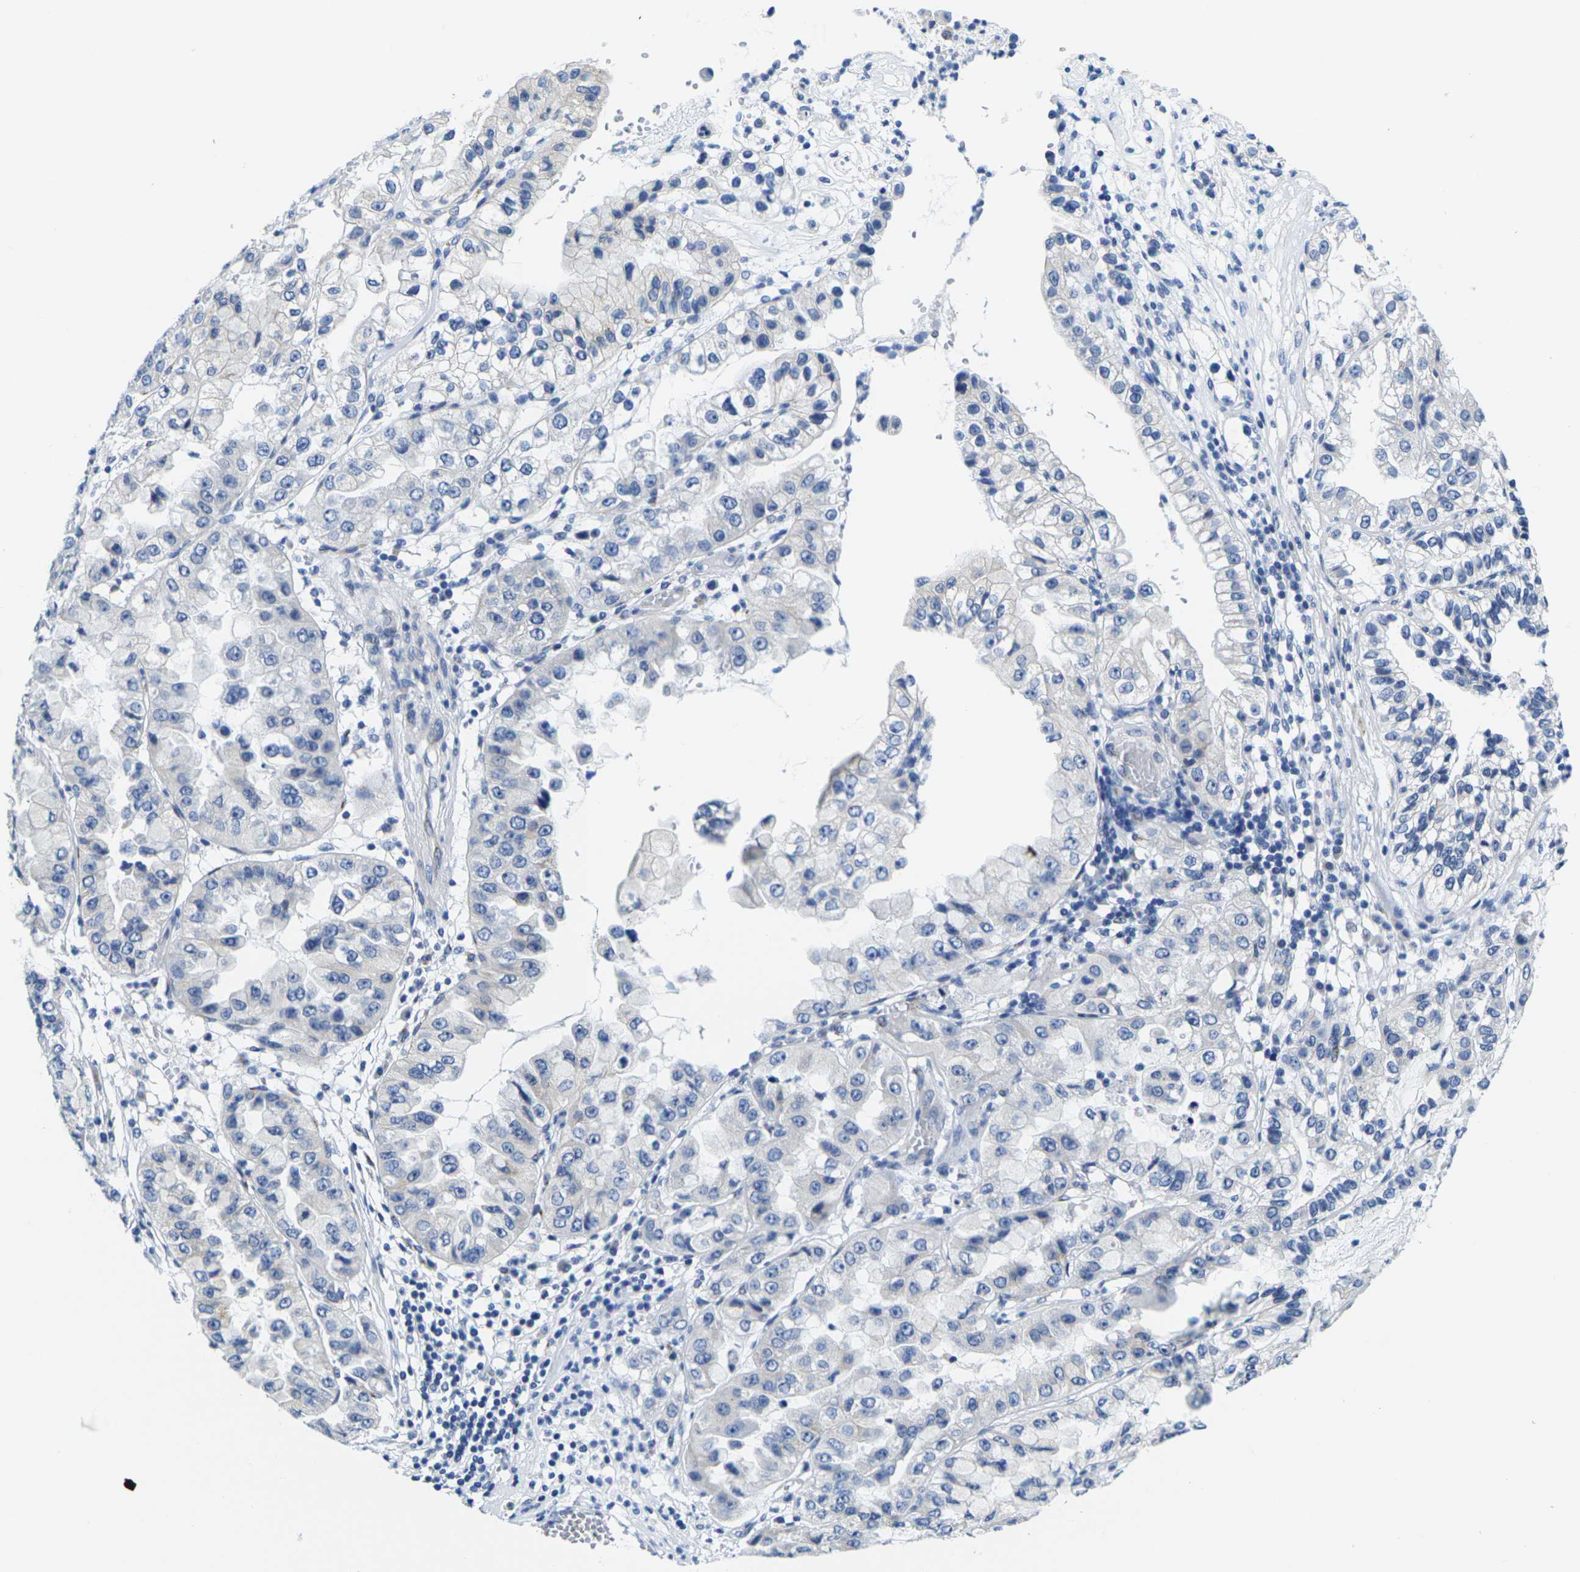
{"staining": {"intensity": "negative", "quantity": "none", "location": "none"}, "tissue": "liver cancer", "cell_type": "Tumor cells", "image_type": "cancer", "snomed": [{"axis": "morphology", "description": "Cholangiocarcinoma"}, {"axis": "topography", "description": "Liver"}], "caption": "This is an immunohistochemistry photomicrograph of human liver cancer (cholangiocarcinoma). There is no expression in tumor cells.", "gene": "CRK", "patient": {"sex": "female", "age": 79}}